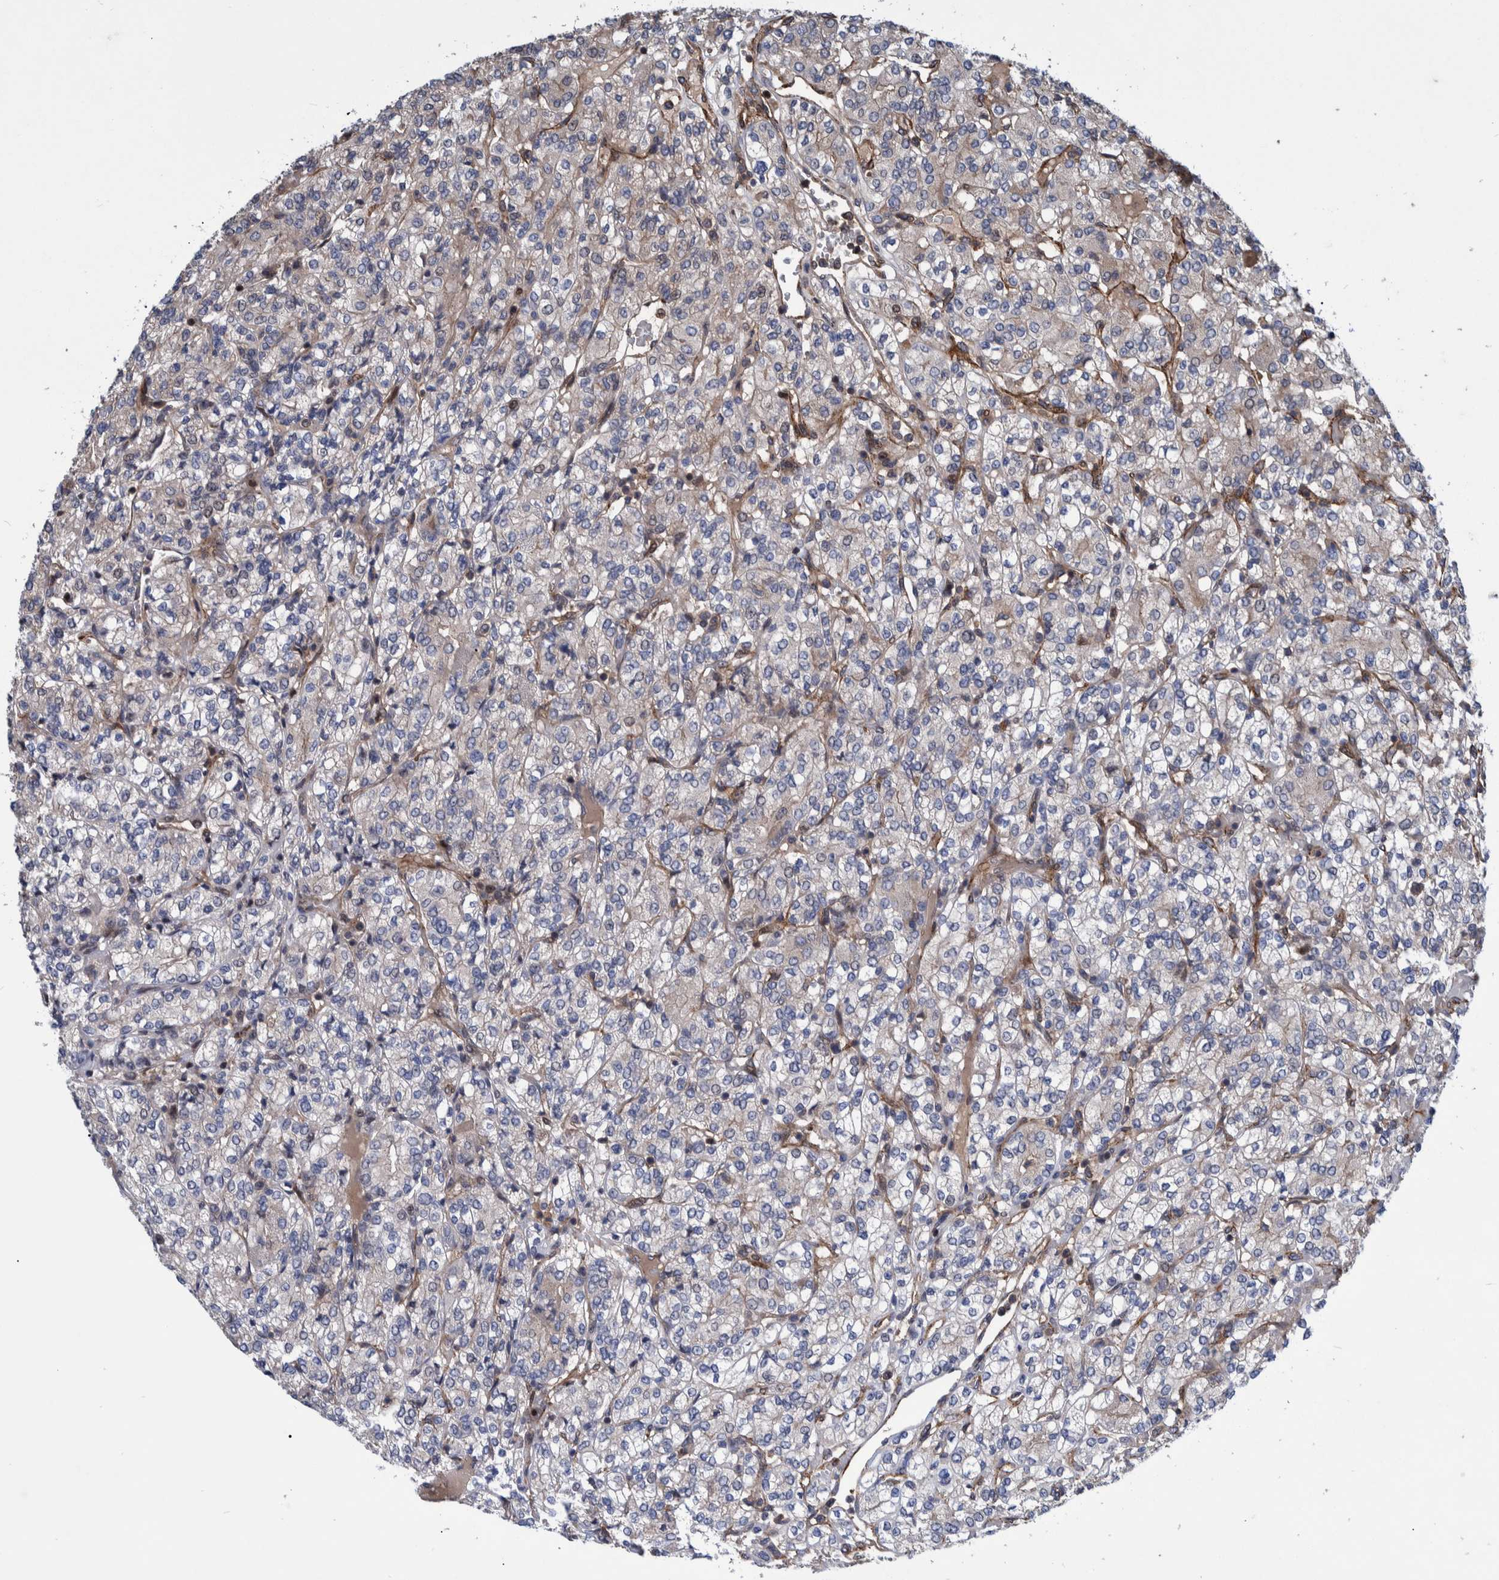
{"staining": {"intensity": "negative", "quantity": "none", "location": "none"}, "tissue": "renal cancer", "cell_type": "Tumor cells", "image_type": "cancer", "snomed": [{"axis": "morphology", "description": "Adenocarcinoma, NOS"}, {"axis": "topography", "description": "Kidney"}], "caption": "The image shows no staining of tumor cells in adenocarcinoma (renal).", "gene": "GRPEL2", "patient": {"sex": "male", "age": 77}}